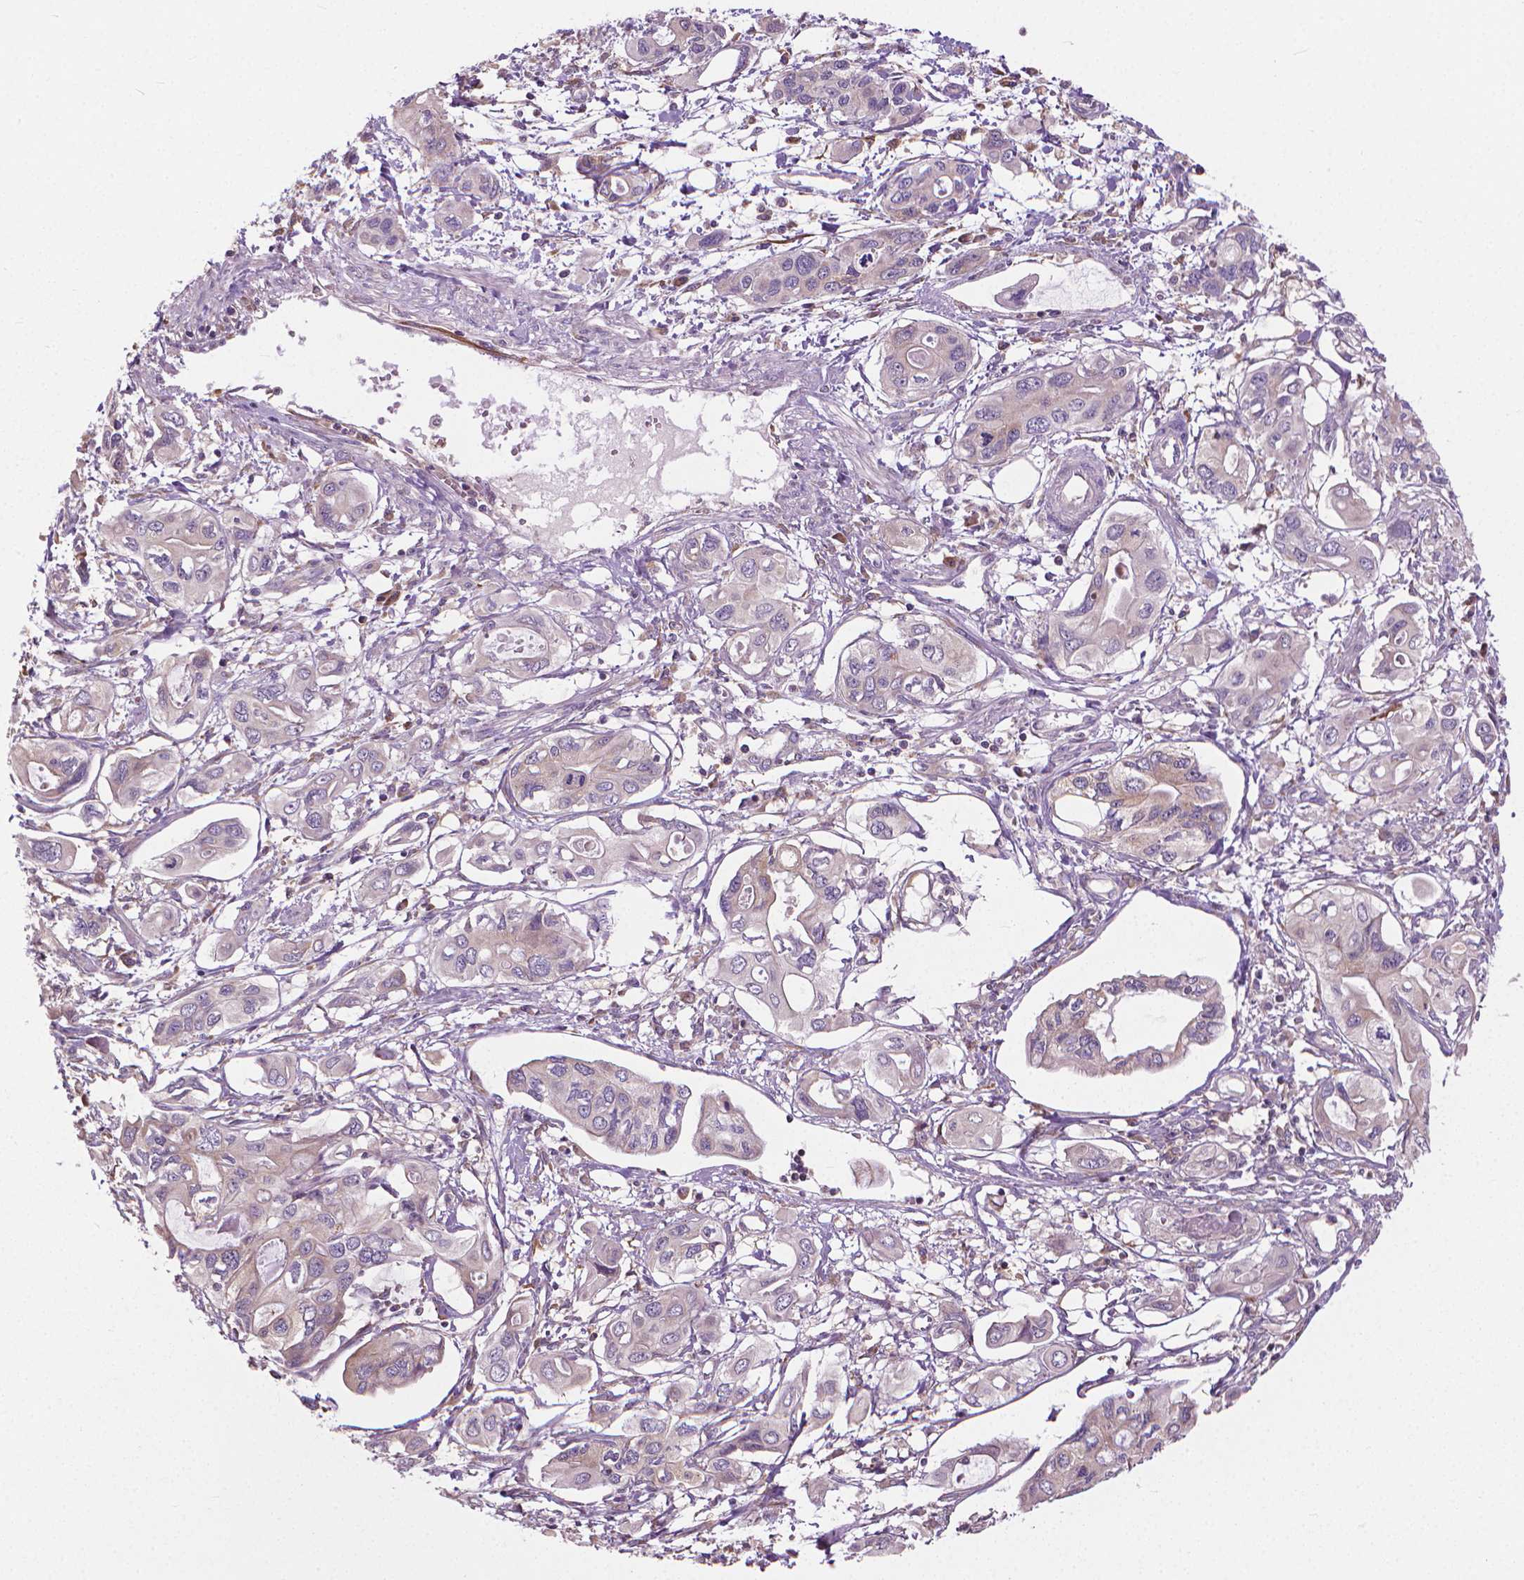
{"staining": {"intensity": "negative", "quantity": "none", "location": "none"}, "tissue": "pancreatic cancer", "cell_type": "Tumor cells", "image_type": "cancer", "snomed": [{"axis": "morphology", "description": "Adenocarcinoma, NOS"}, {"axis": "topography", "description": "Pancreas"}], "caption": "An image of pancreatic cancer stained for a protein shows no brown staining in tumor cells.", "gene": "NUDT1", "patient": {"sex": "male", "age": 60}}